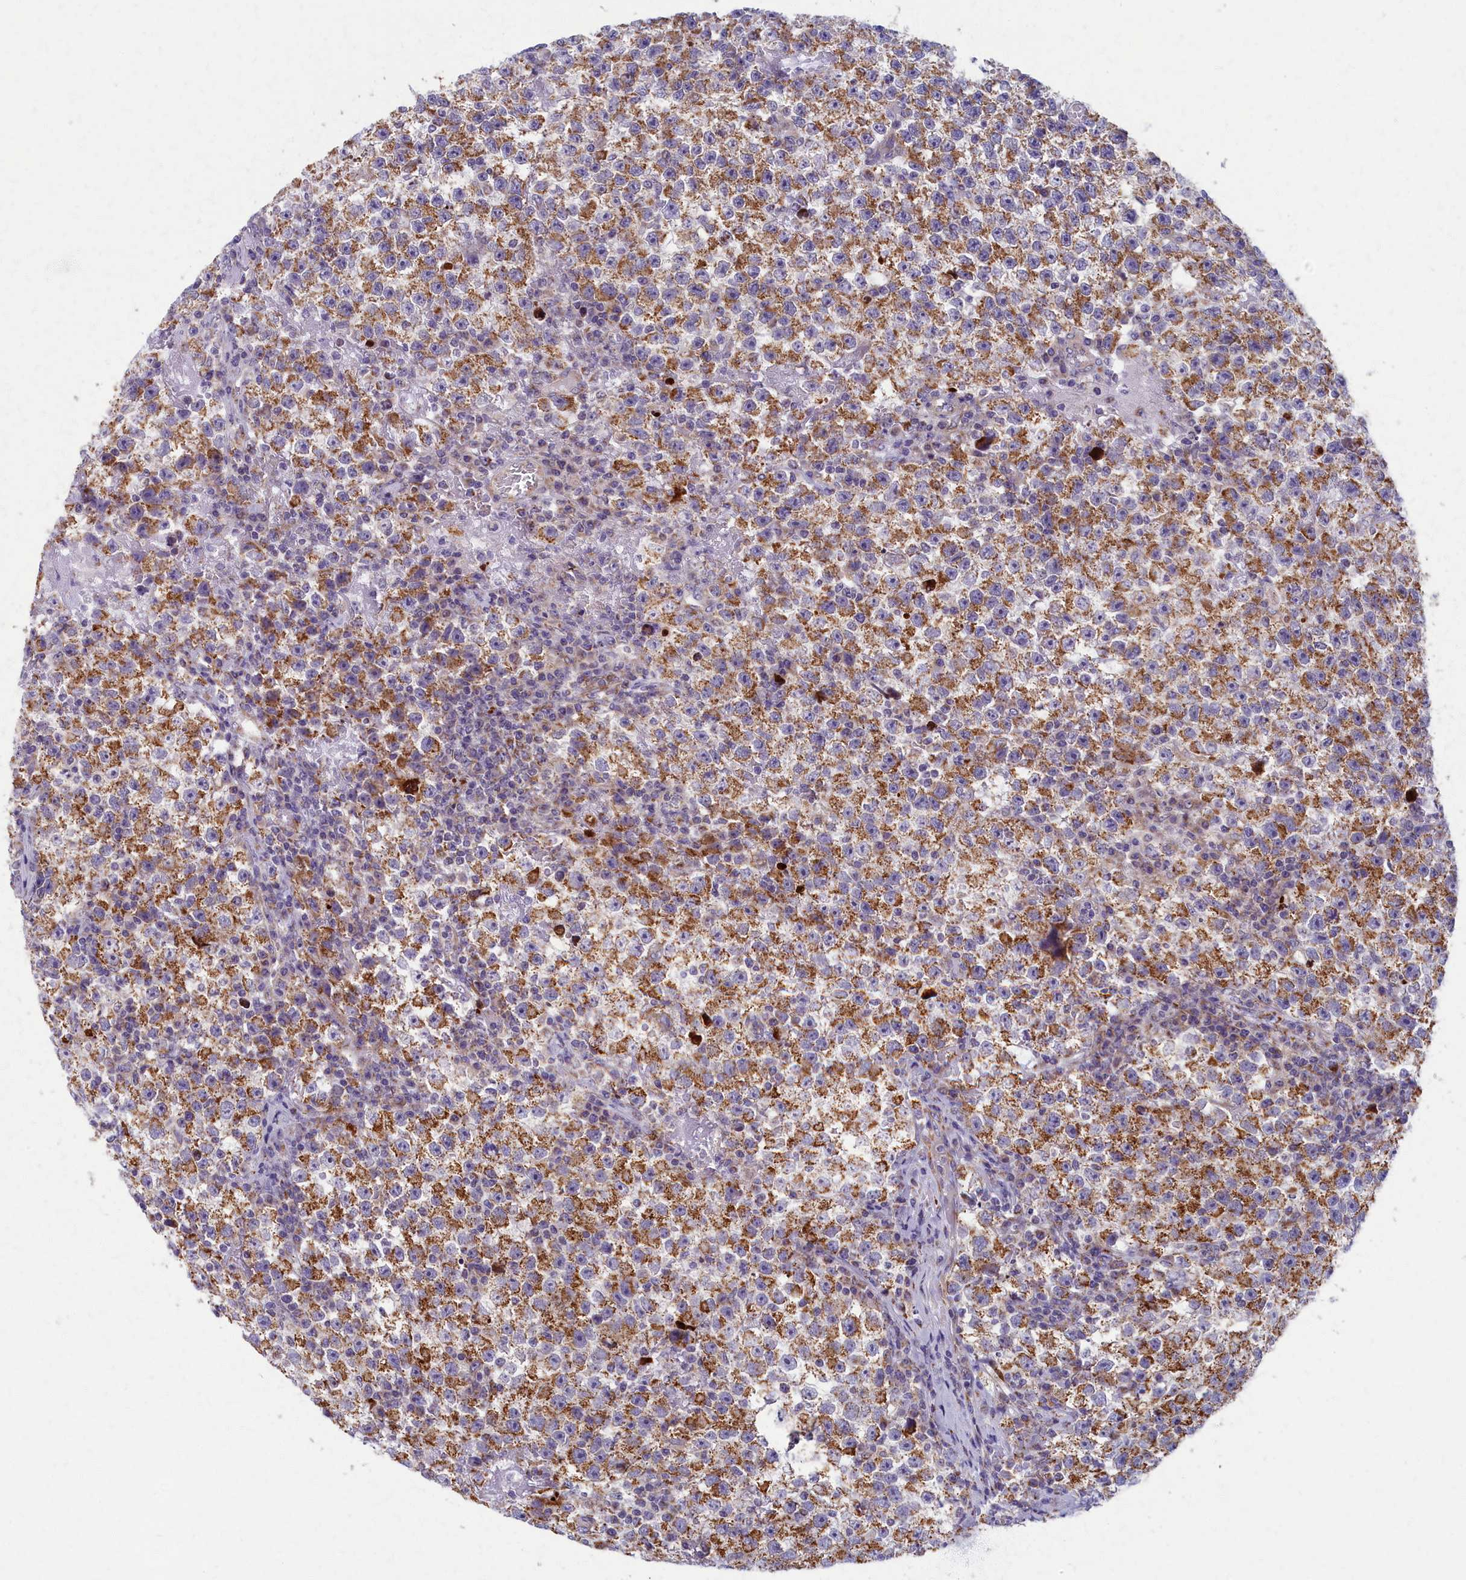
{"staining": {"intensity": "moderate", "quantity": ">75%", "location": "cytoplasmic/membranous"}, "tissue": "testis cancer", "cell_type": "Tumor cells", "image_type": "cancer", "snomed": [{"axis": "morphology", "description": "Seminoma, NOS"}, {"axis": "topography", "description": "Testis"}], "caption": "About >75% of tumor cells in testis cancer reveal moderate cytoplasmic/membranous protein positivity as visualized by brown immunohistochemical staining.", "gene": "MRPS25", "patient": {"sex": "male", "age": 22}}